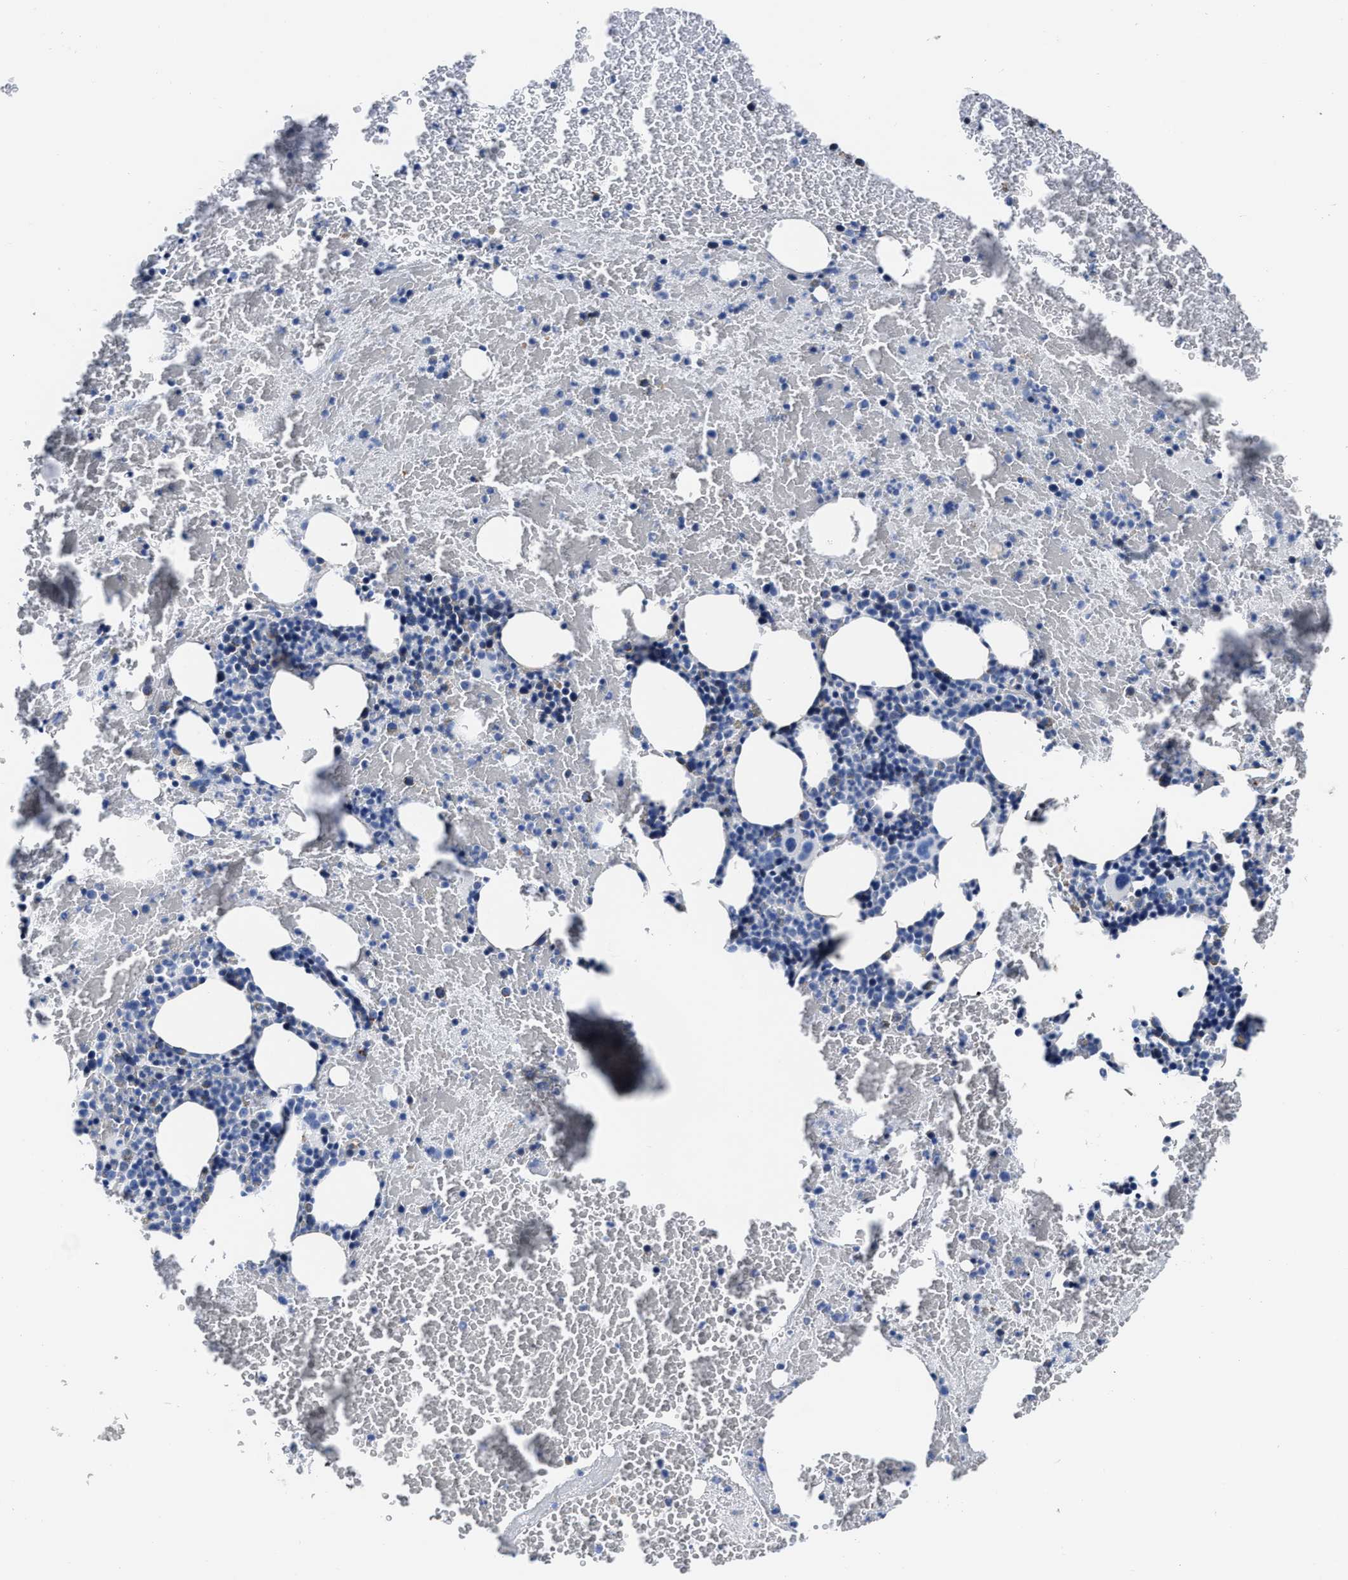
{"staining": {"intensity": "negative", "quantity": "none", "location": "none"}, "tissue": "bone marrow", "cell_type": "Hematopoietic cells", "image_type": "normal", "snomed": [{"axis": "morphology", "description": "Normal tissue, NOS"}, {"axis": "morphology", "description": "Inflammation, NOS"}, {"axis": "topography", "description": "Bone marrow"}], "caption": "Immunohistochemistry image of unremarkable bone marrow: human bone marrow stained with DAB demonstrates no significant protein expression in hematopoietic cells.", "gene": "KCNMB3", "patient": {"sex": "male", "age": 47}}